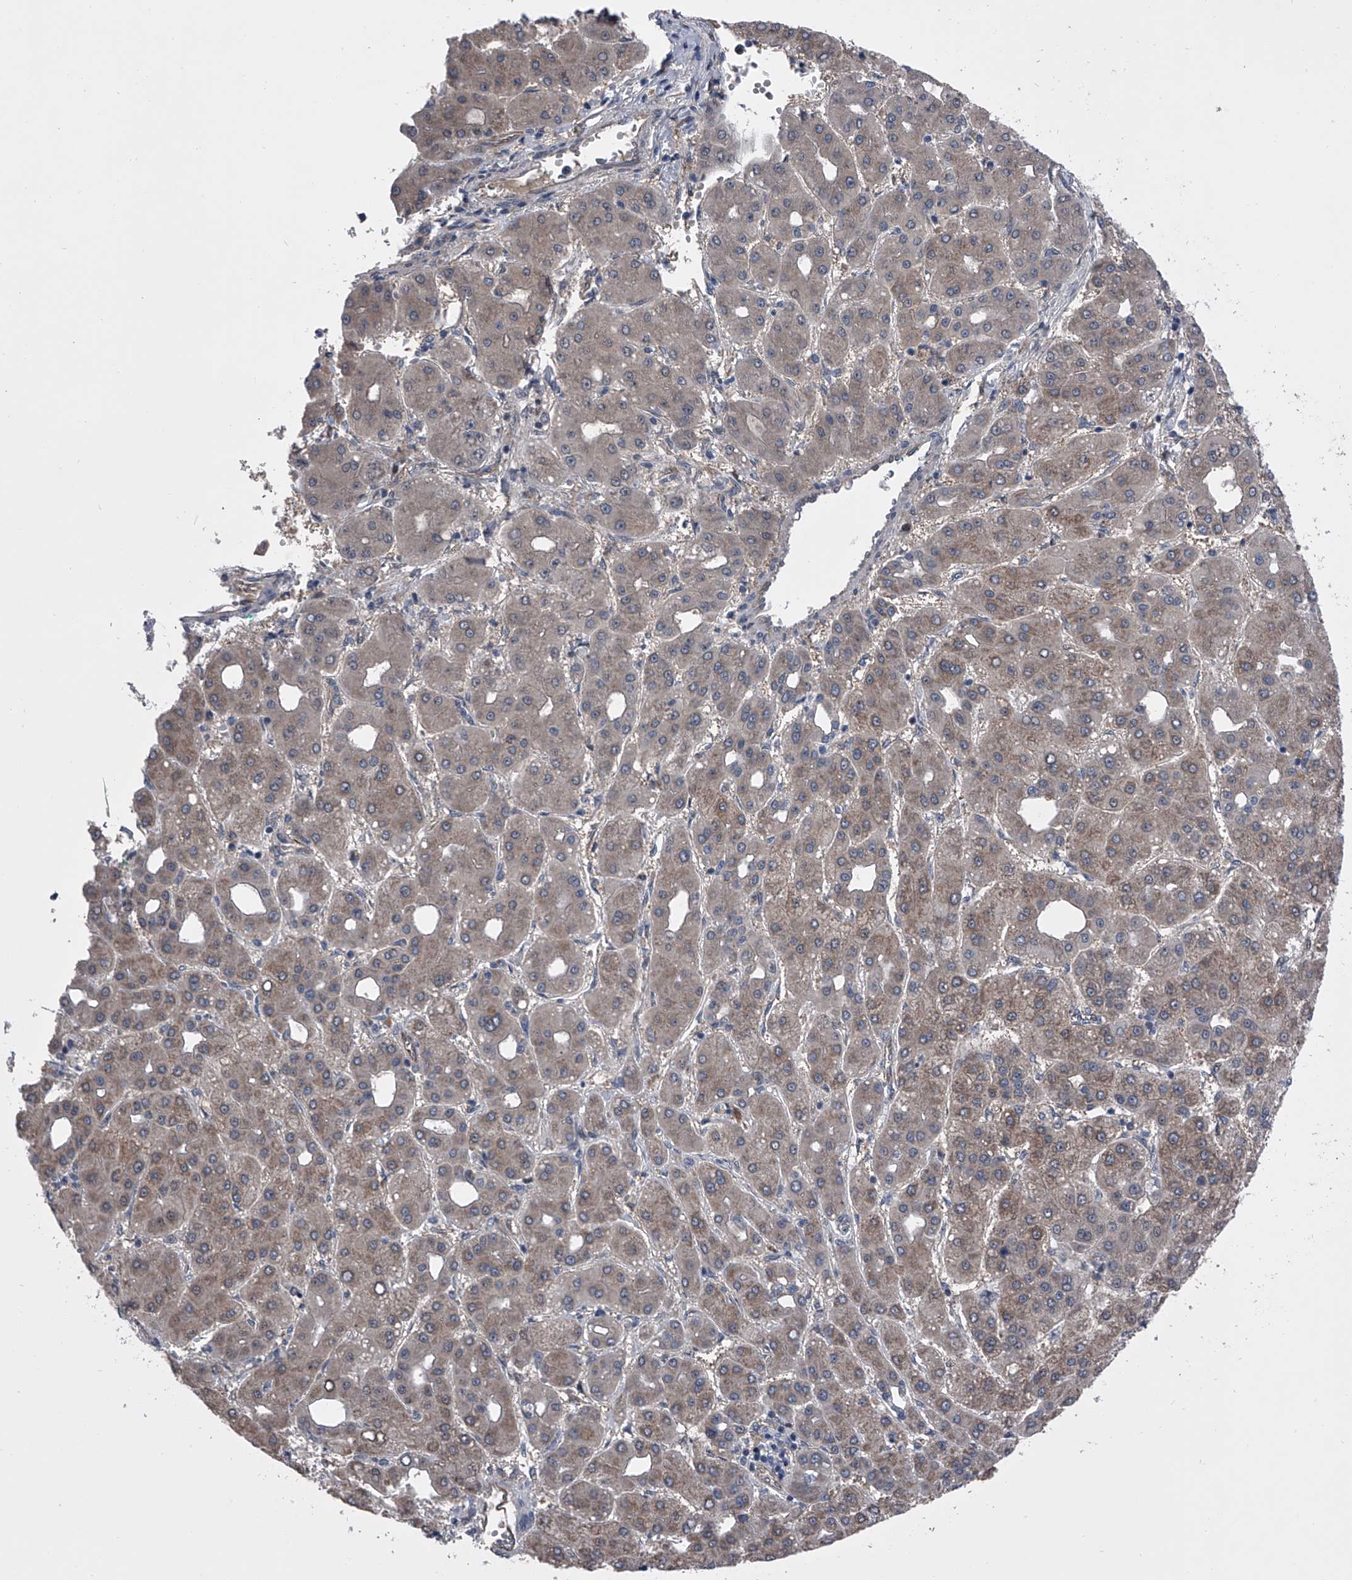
{"staining": {"intensity": "weak", "quantity": "25%-75%", "location": "cytoplasmic/membranous"}, "tissue": "liver cancer", "cell_type": "Tumor cells", "image_type": "cancer", "snomed": [{"axis": "morphology", "description": "Carcinoma, Hepatocellular, NOS"}, {"axis": "topography", "description": "Liver"}], "caption": "The image exhibits staining of liver cancer, revealing weak cytoplasmic/membranous protein expression (brown color) within tumor cells.", "gene": "ELK4", "patient": {"sex": "male", "age": 65}}